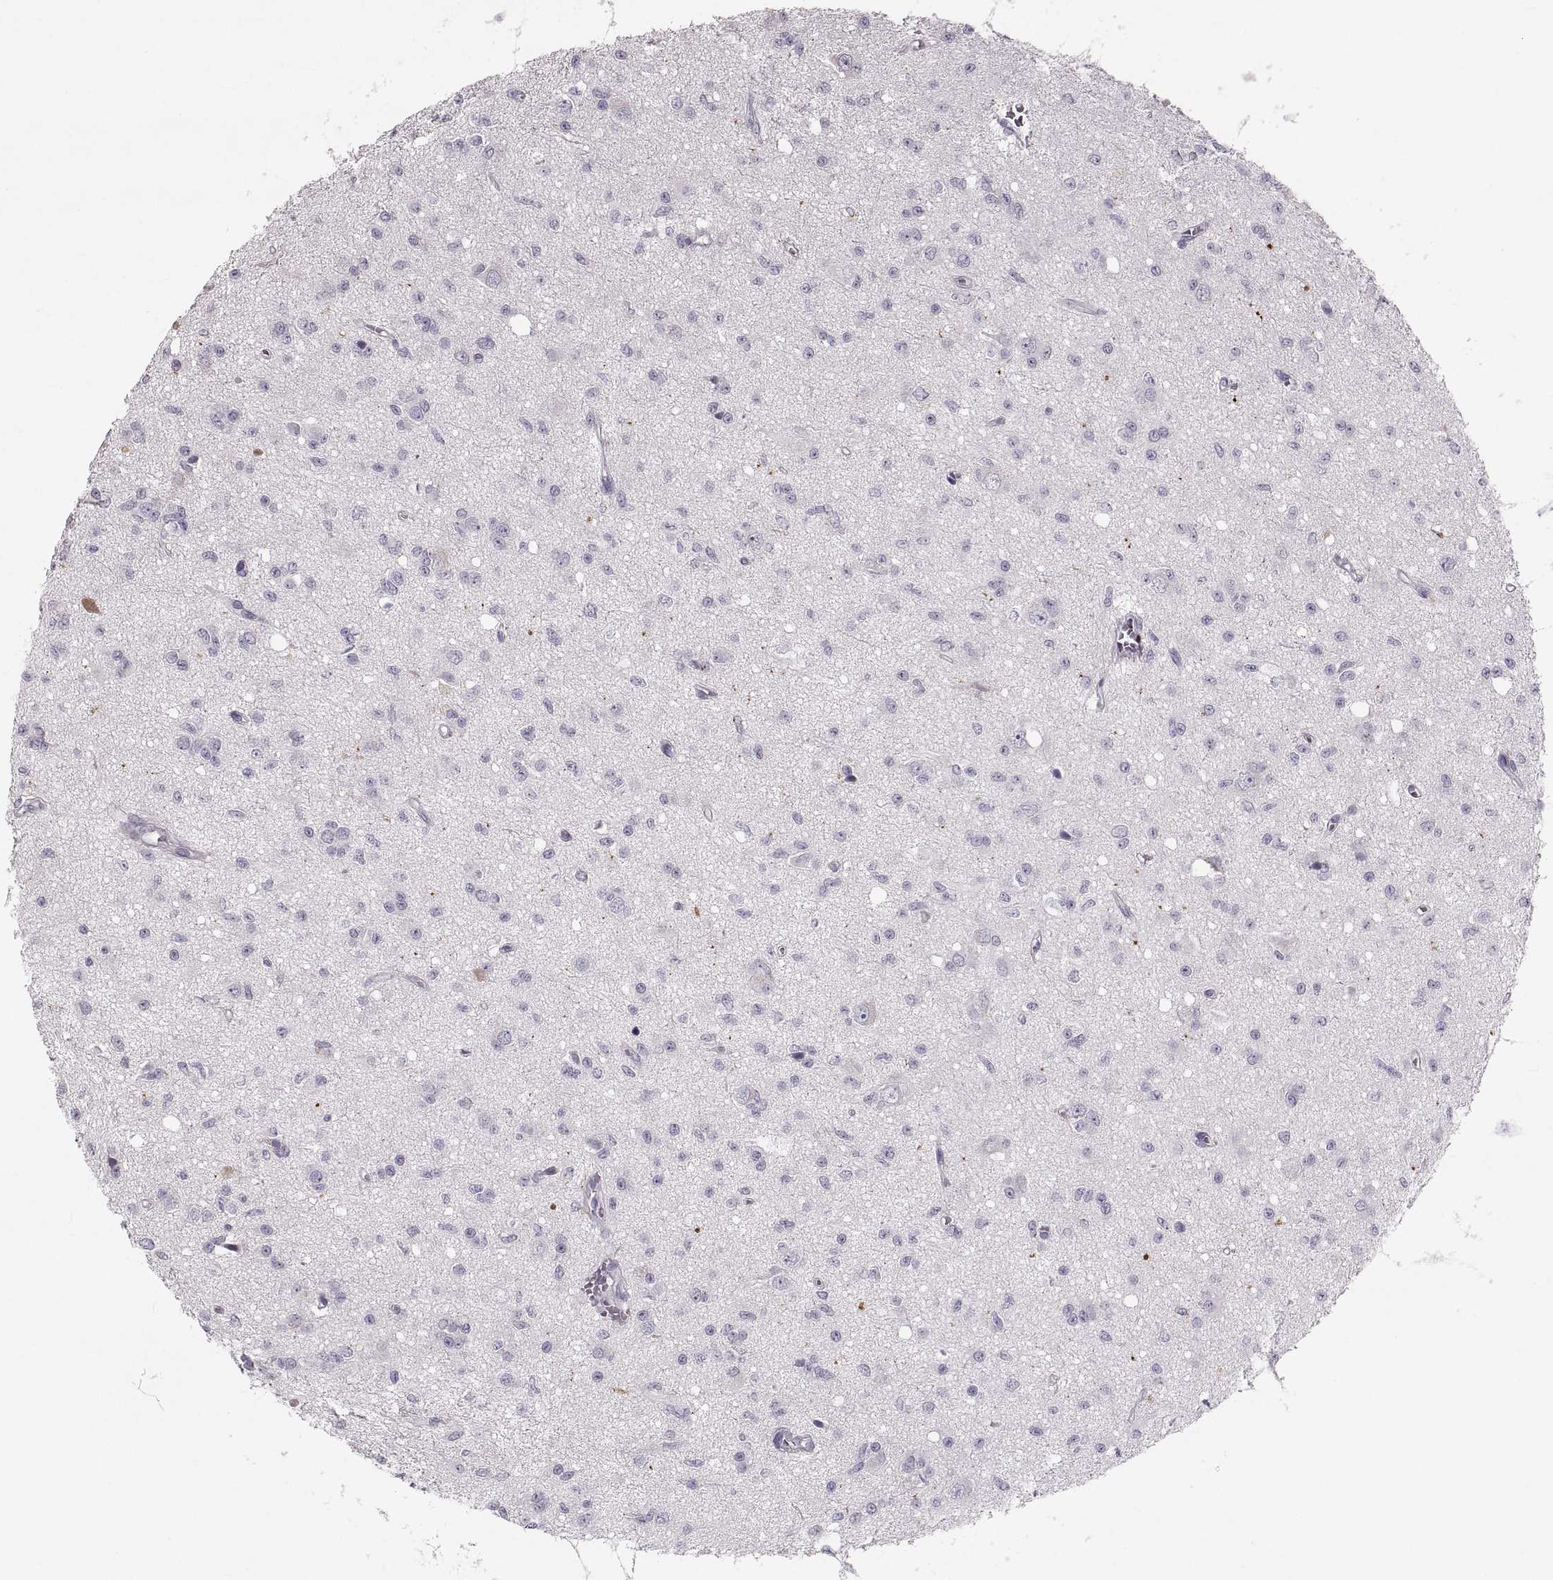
{"staining": {"intensity": "negative", "quantity": "none", "location": "none"}, "tissue": "glioma", "cell_type": "Tumor cells", "image_type": "cancer", "snomed": [{"axis": "morphology", "description": "Glioma, malignant, Low grade"}, {"axis": "topography", "description": "Brain"}], "caption": "Protein analysis of glioma displays no significant expression in tumor cells. The staining was performed using DAB to visualize the protein expression in brown, while the nuclei were stained in blue with hematoxylin (Magnification: 20x).", "gene": "RUNDC3A", "patient": {"sex": "female", "age": 45}}